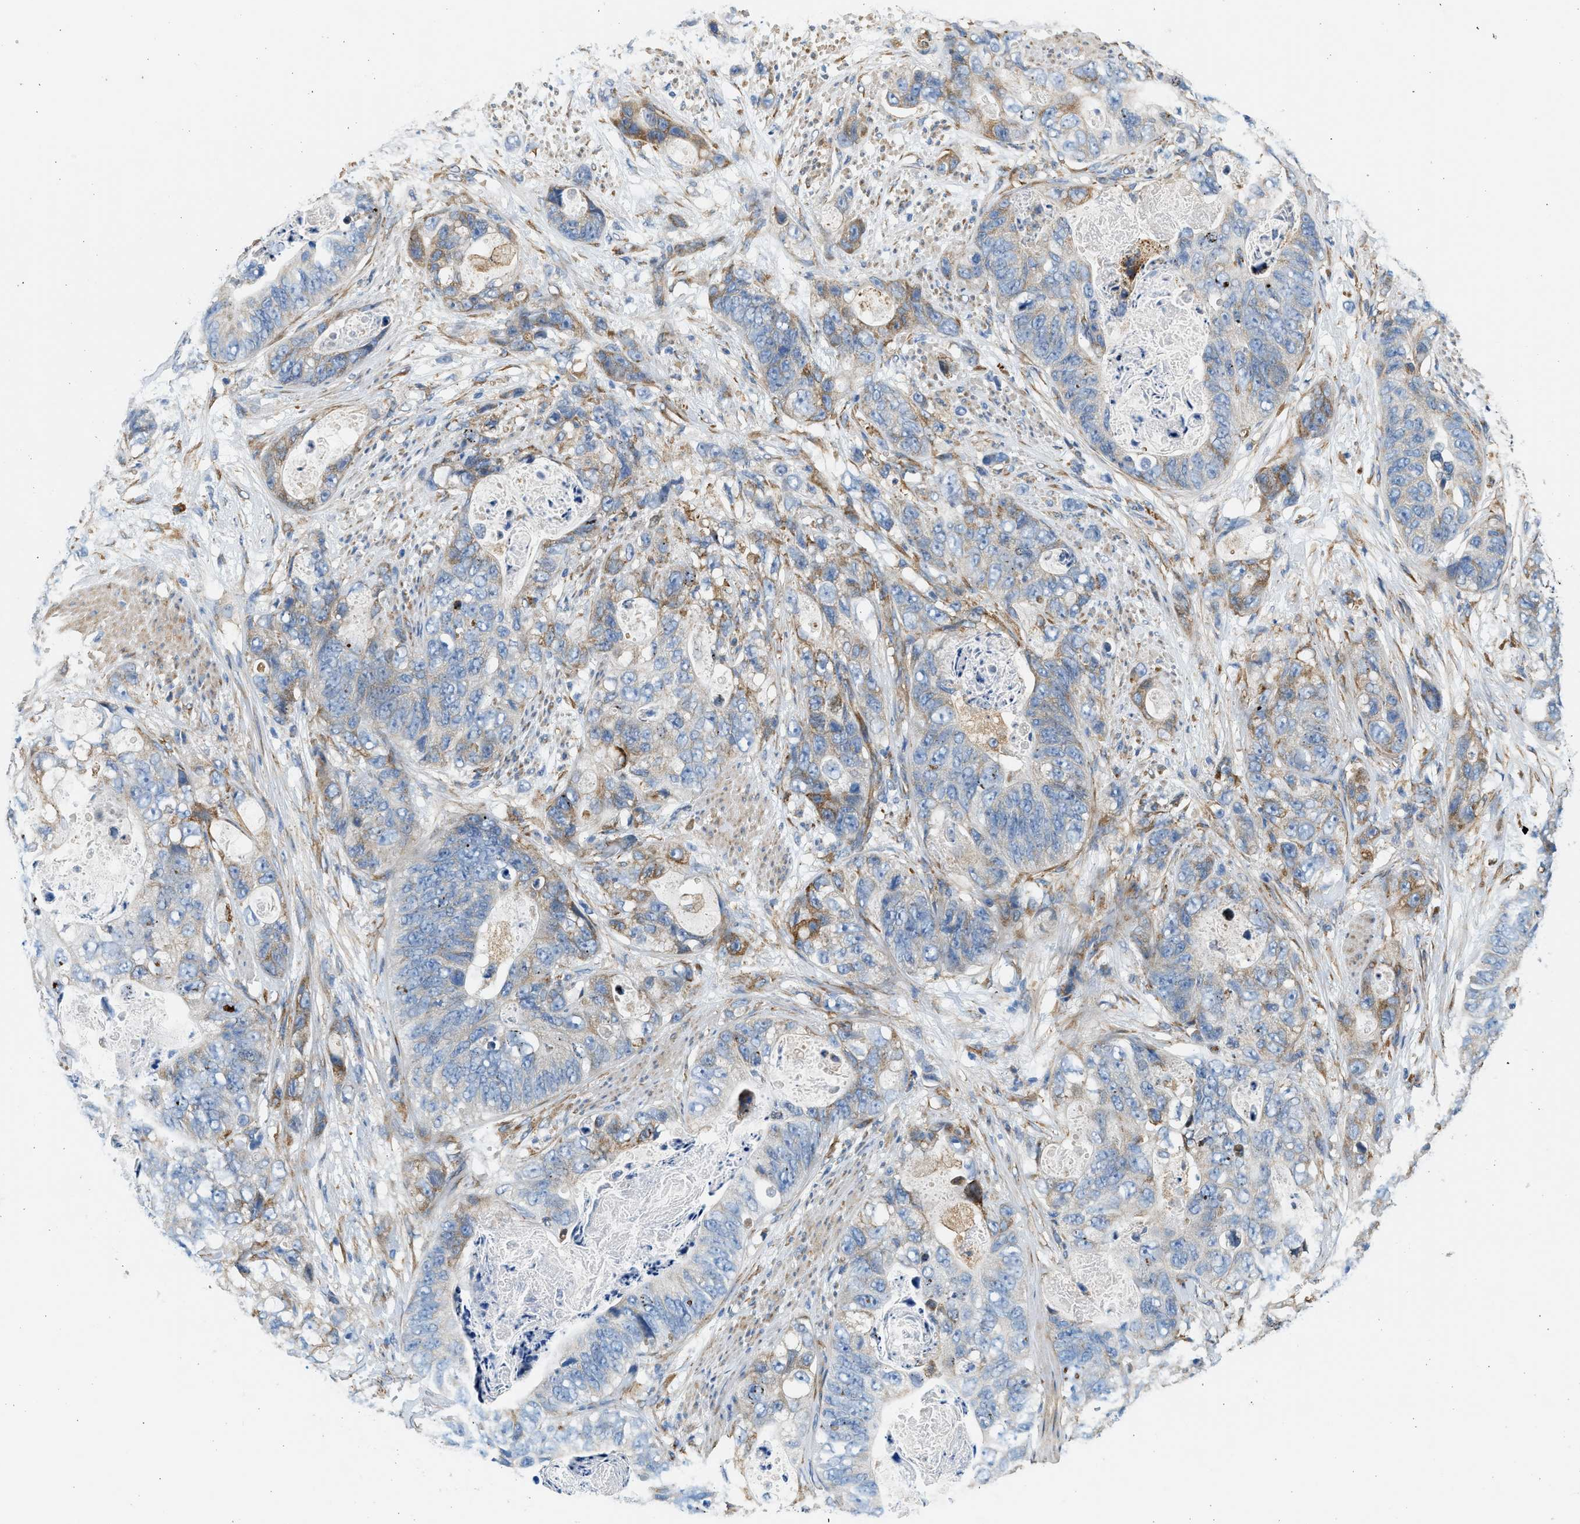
{"staining": {"intensity": "moderate", "quantity": "<25%", "location": "cytoplasmic/membranous"}, "tissue": "stomach cancer", "cell_type": "Tumor cells", "image_type": "cancer", "snomed": [{"axis": "morphology", "description": "Adenocarcinoma, NOS"}, {"axis": "topography", "description": "Stomach"}], "caption": "Stomach cancer (adenocarcinoma) tissue displays moderate cytoplasmic/membranous staining in approximately <25% of tumor cells (DAB (3,3'-diaminobenzidine) IHC, brown staining for protein, blue staining for nuclei).", "gene": "CNTN6", "patient": {"sex": "female", "age": 89}}